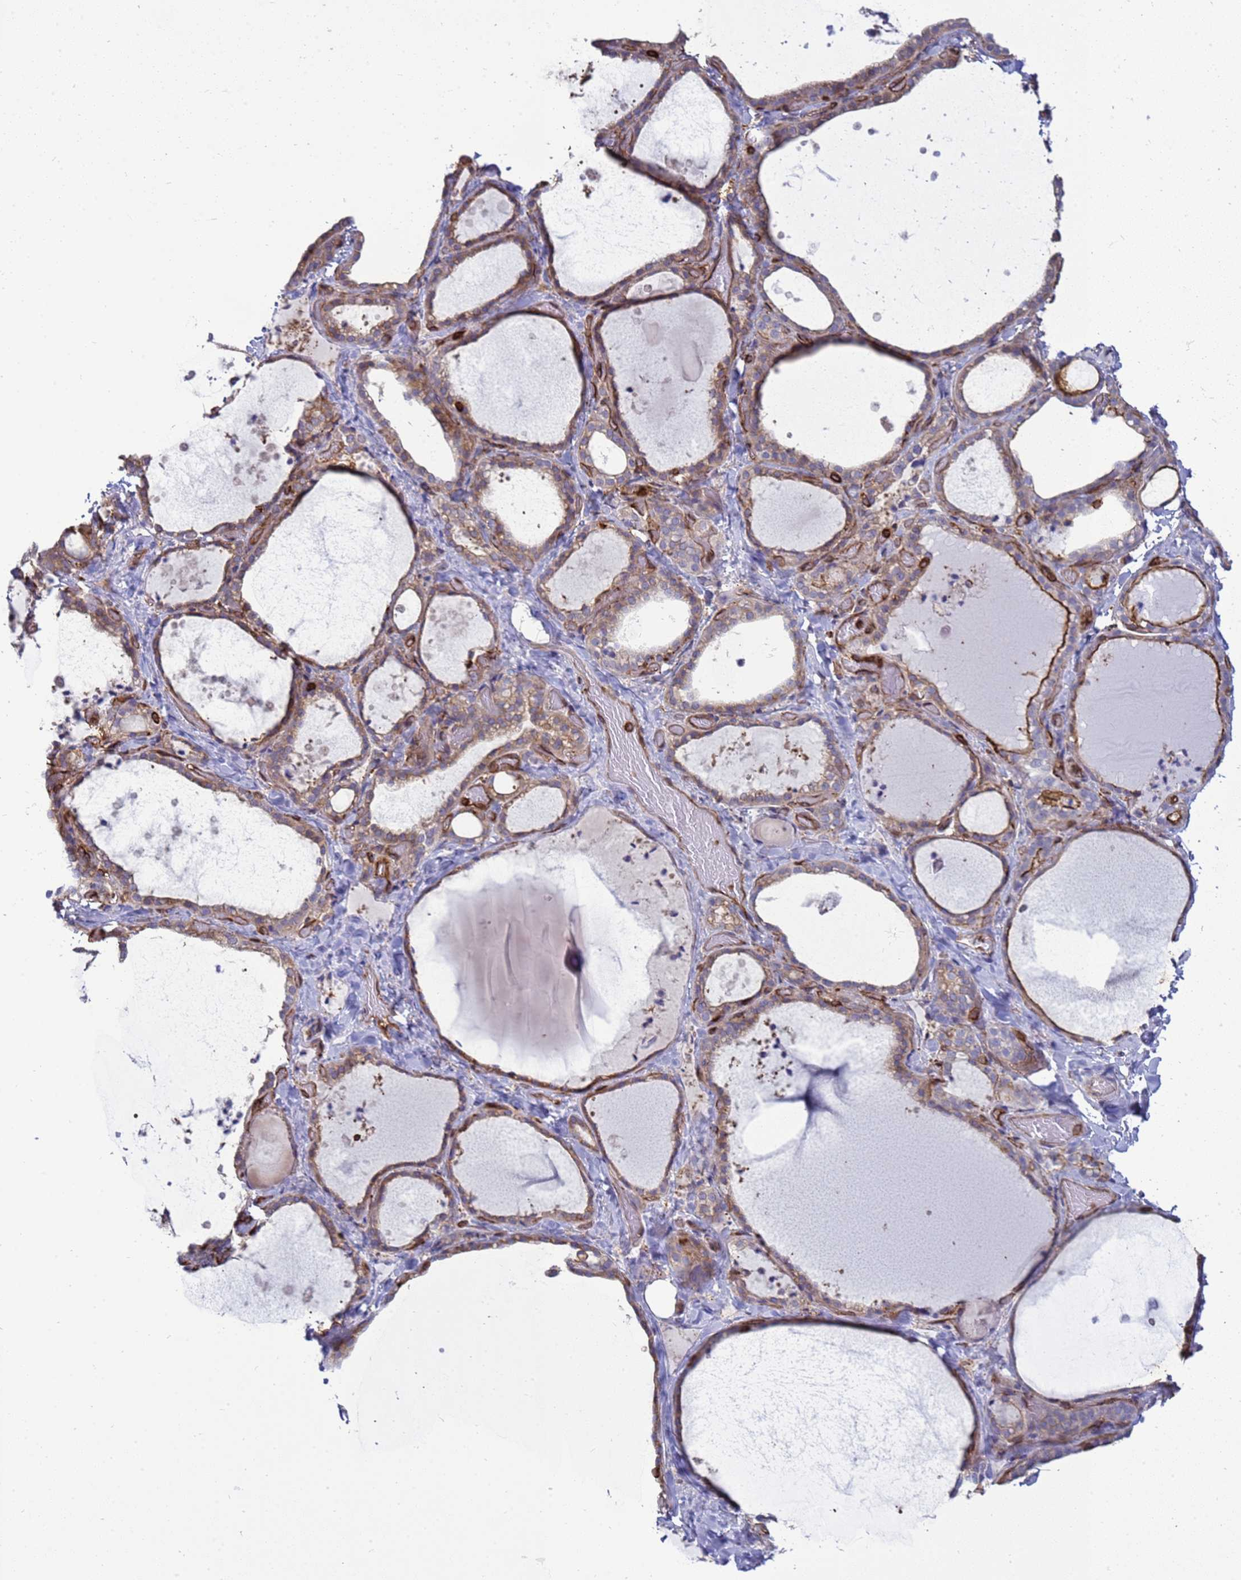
{"staining": {"intensity": "weak", "quantity": "25%-75%", "location": "cytoplasmic/membranous"}, "tissue": "thyroid gland", "cell_type": "Glandular cells", "image_type": "normal", "snomed": [{"axis": "morphology", "description": "Normal tissue, NOS"}, {"axis": "topography", "description": "Thyroid gland"}], "caption": "Immunohistochemical staining of benign thyroid gland demonstrates 25%-75% levels of weak cytoplasmic/membranous protein staining in about 25%-75% of glandular cells.", "gene": "ZBTB8OS", "patient": {"sex": "female", "age": 44}}